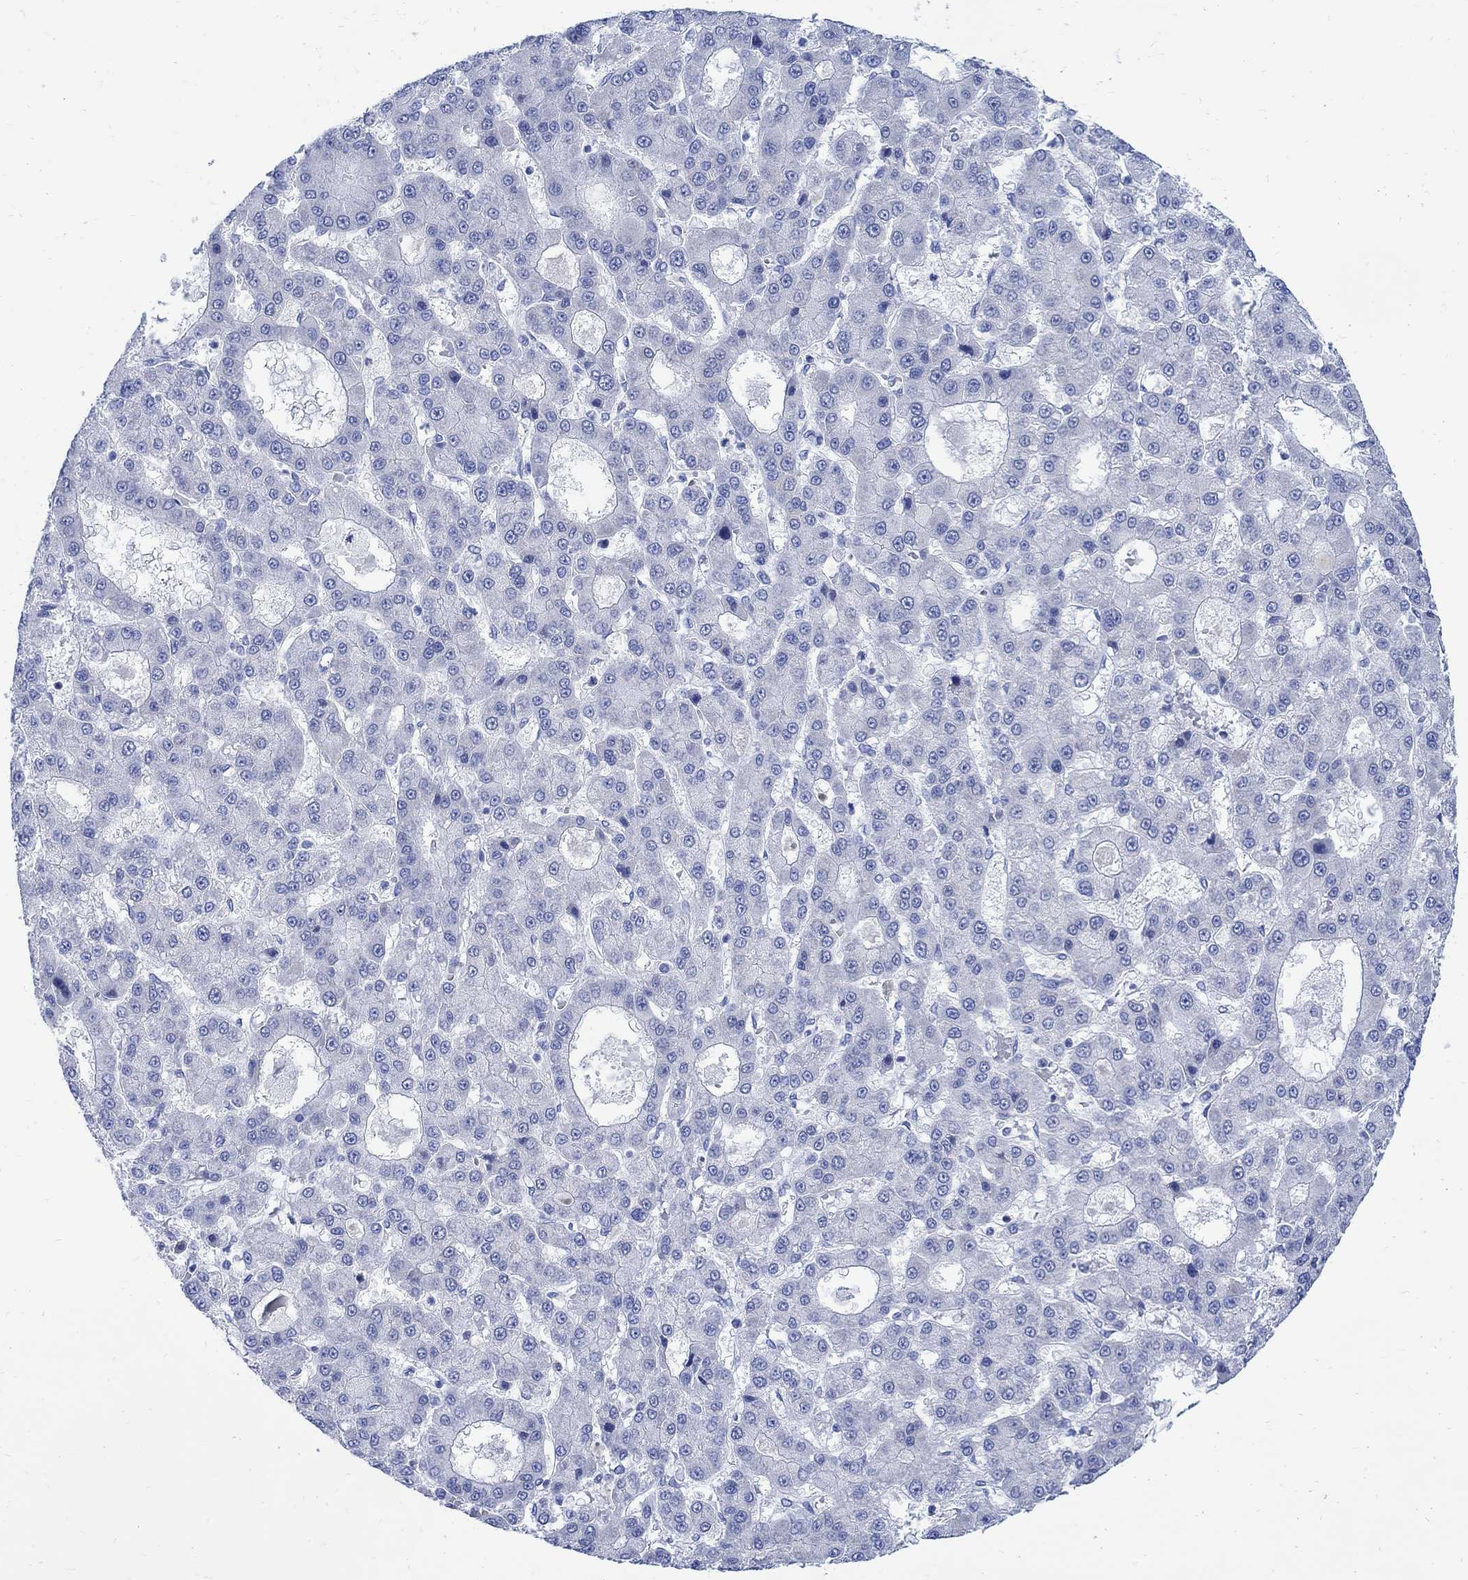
{"staining": {"intensity": "negative", "quantity": "none", "location": "none"}, "tissue": "liver cancer", "cell_type": "Tumor cells", "image_type": "cancer", "snomed": [{"axis": "morphology", "description": "Carcinoma, Hepatocellular, NOS"}, {"axis": "topography", "description": "Liver"}], "caption": "This is a photomicrograph of immunohistochemistry (IHC) staining of liver hepatocellular carcinoma, which shows no staining in tumor cells. (Stains: DAB IHC with hematoxylin counter stain, Microscopy: brightfield microscopy at high magnification).", "gene": "CPLX2", "patient": {"sex": "male", "age": 70}}